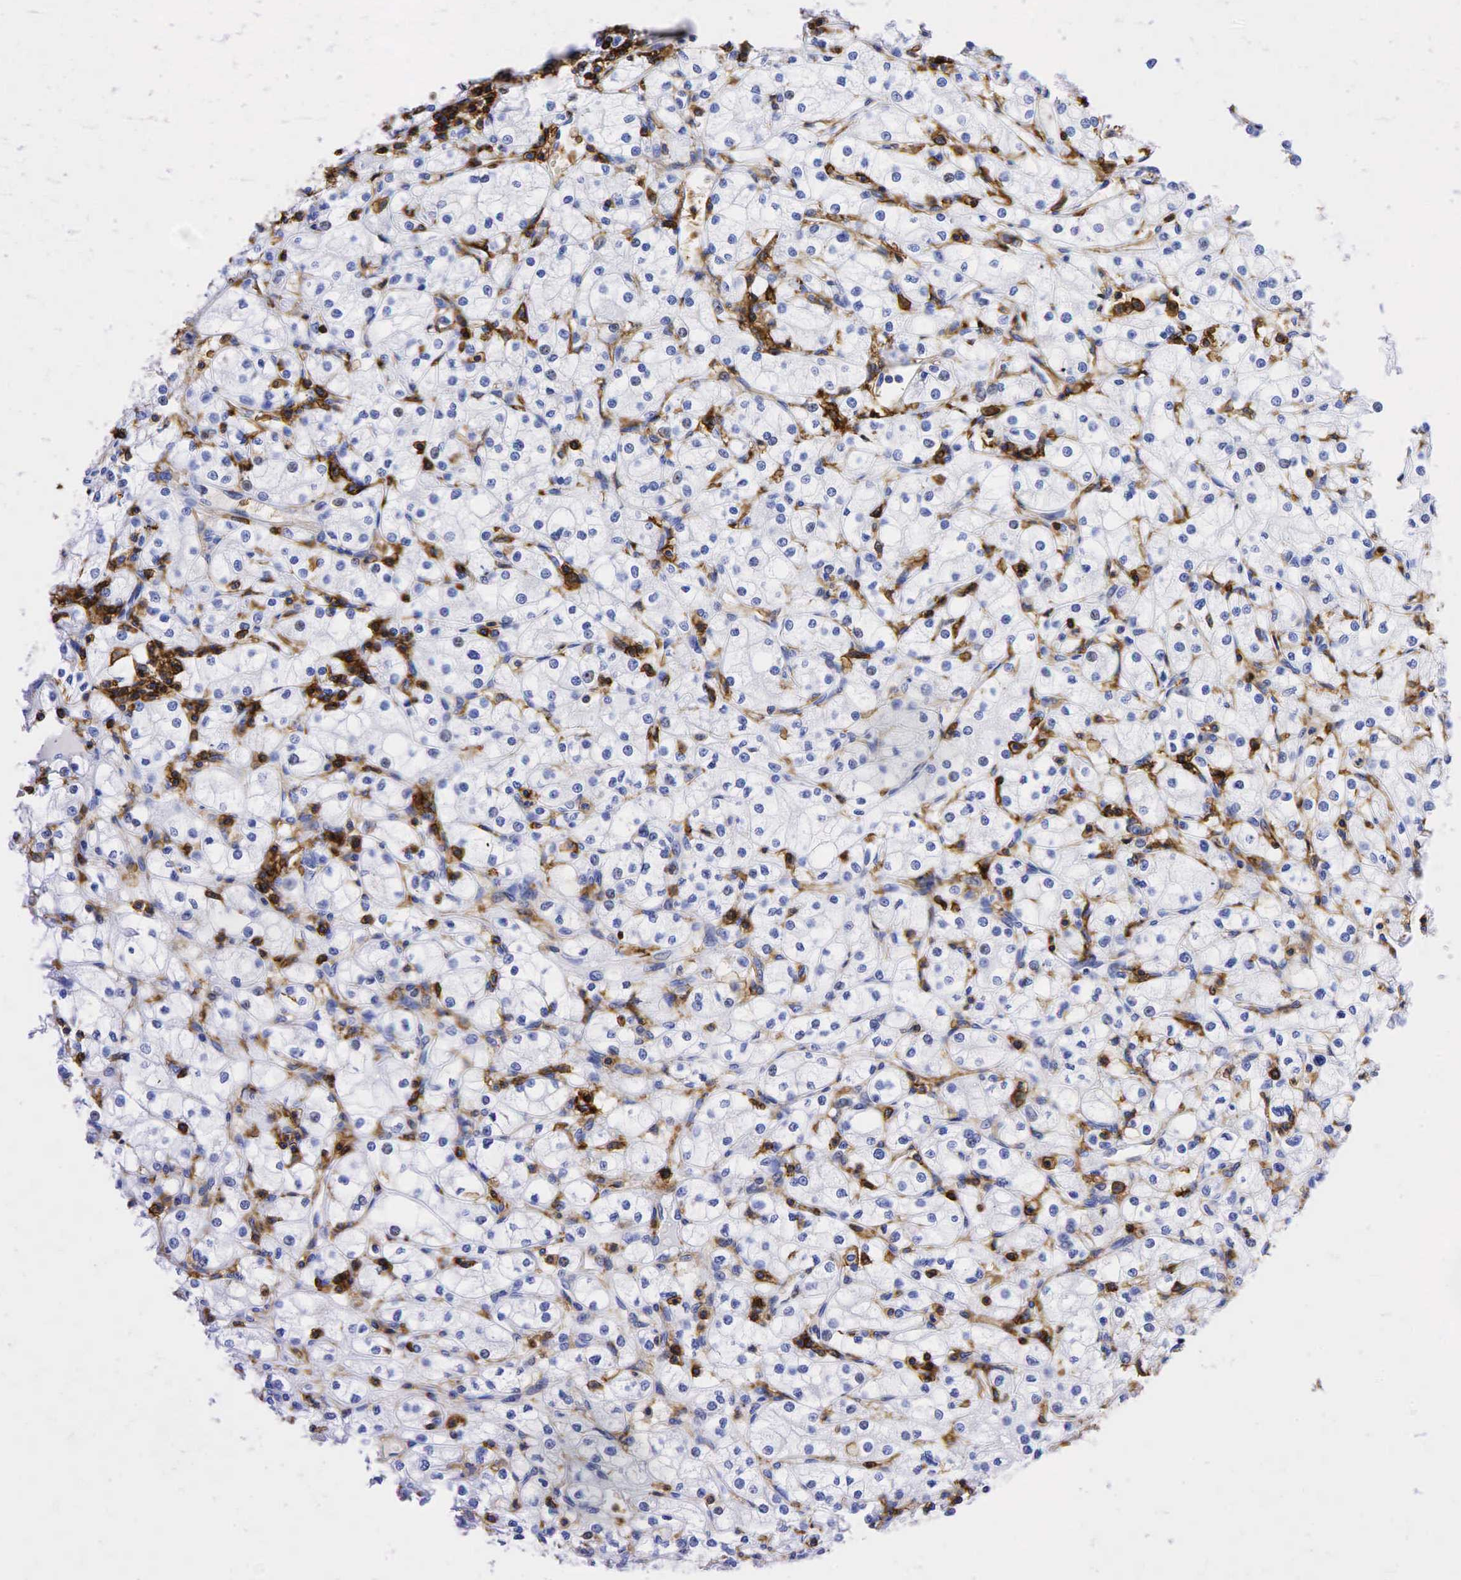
{"staining": {"intensity": "moderate", "quantity": "<25%", "location": "cytoplasmic/membranous"}, "tissue": "renal cancer", "cell_type": "Tumor cells", "image_type": "cancer", "snomed": [{"axis": "morphology", "description": "Adenocarcinoma, NOS"}, {"axis": "topography", "description": "Kidney"}], "caption": "IHC image of human renal cancer stained for a protein (brown), which reveals low levels of moderate cytoplasmic/membranous staining in approximately <25% of tumor cells.", "gene": "CD44", "patient": {"sex": "male", "age": 61}}